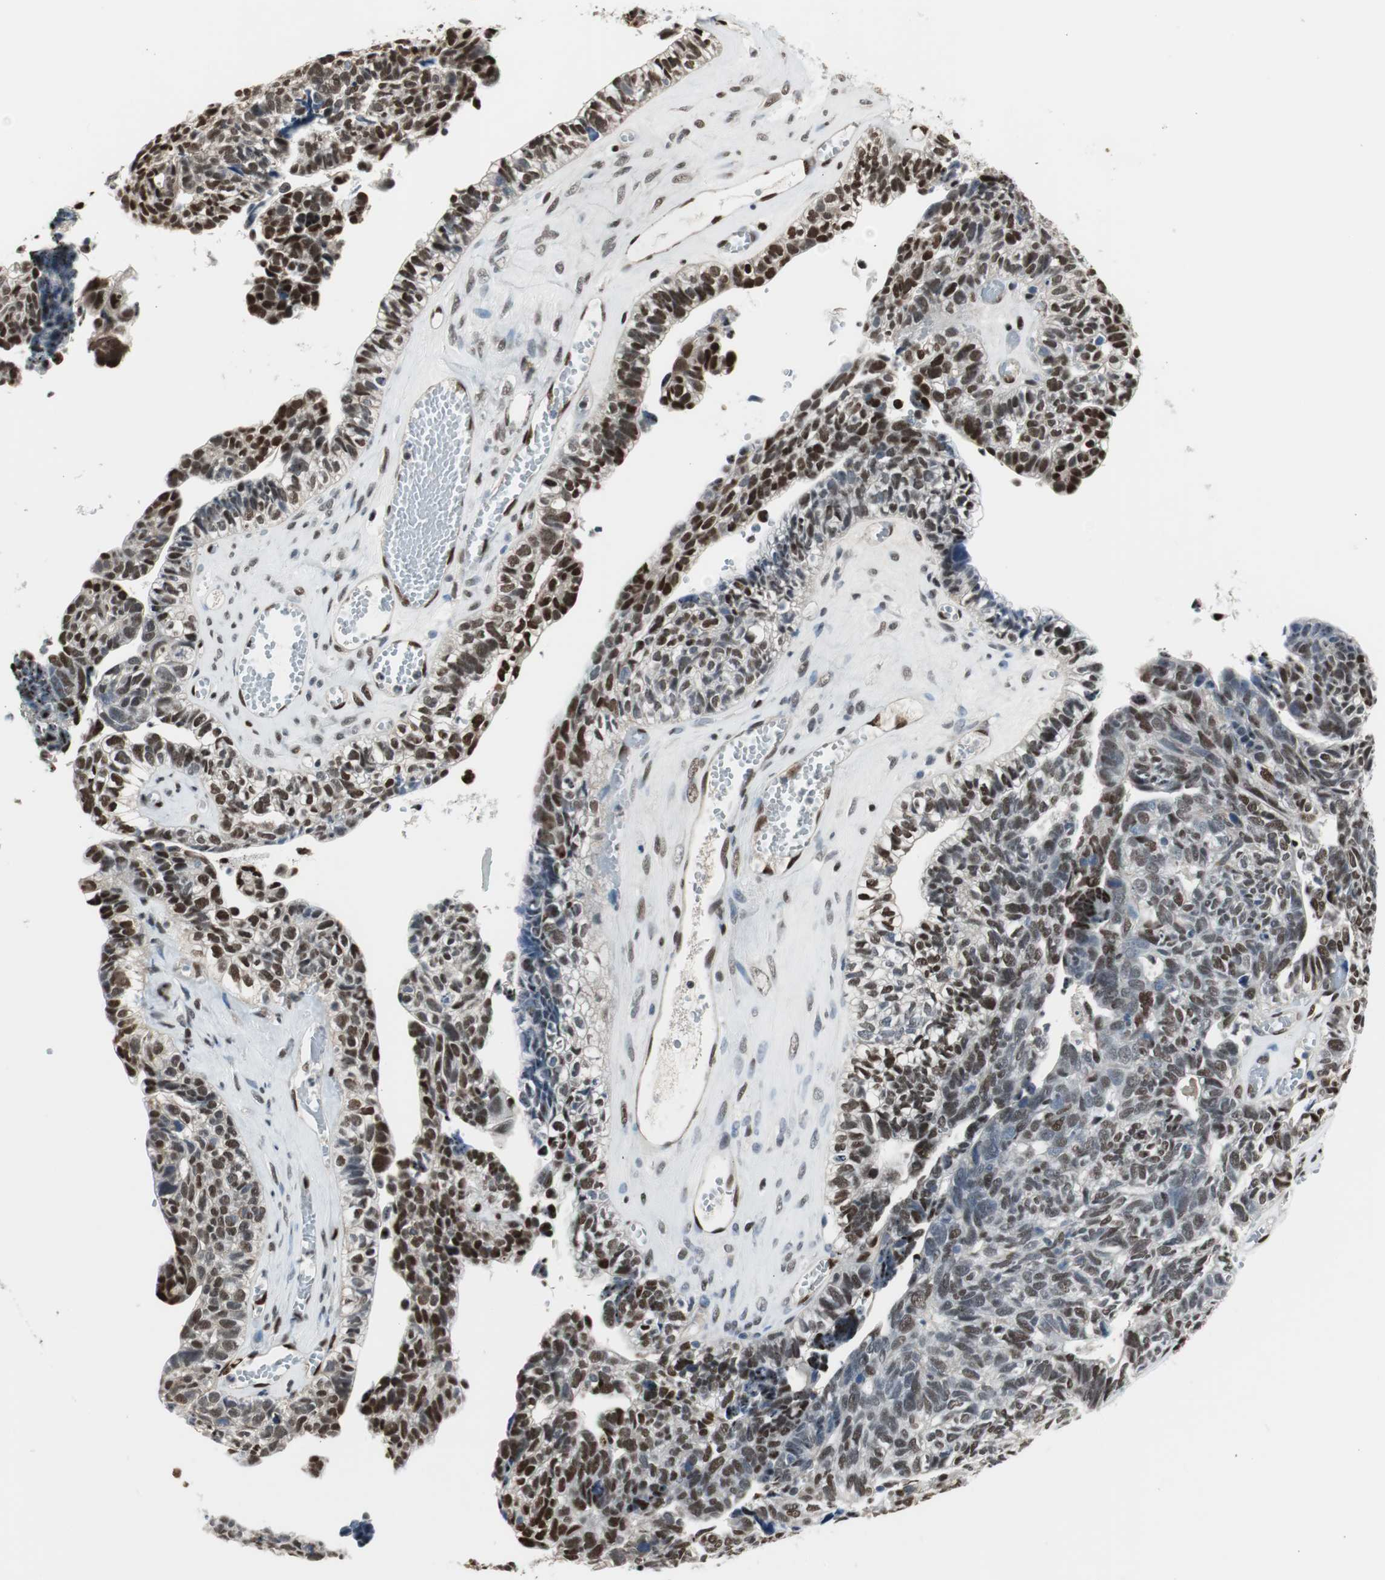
{"staining": {"intensity": "moderate", "quantity": "25%-75%", "location": "nuclear"}, "tissue": "ovarian cancer", "cell_type": "Tumor cells", "image_type": "cancer", "snomed": [{"axis": "morphology", "description": "Cystadenocarcinoma, serous, NOS"}, {"axis": "topography", "description": "Ovary"}], "caption": "This is an image of immunohistochemistry (IHC) staining of ovarian serous cystadenocarcinoma, which shows moderate positivity in the nuclear of tumor cells.", "gene": "PML", "patient": {"sex": "female", "age": 79}}